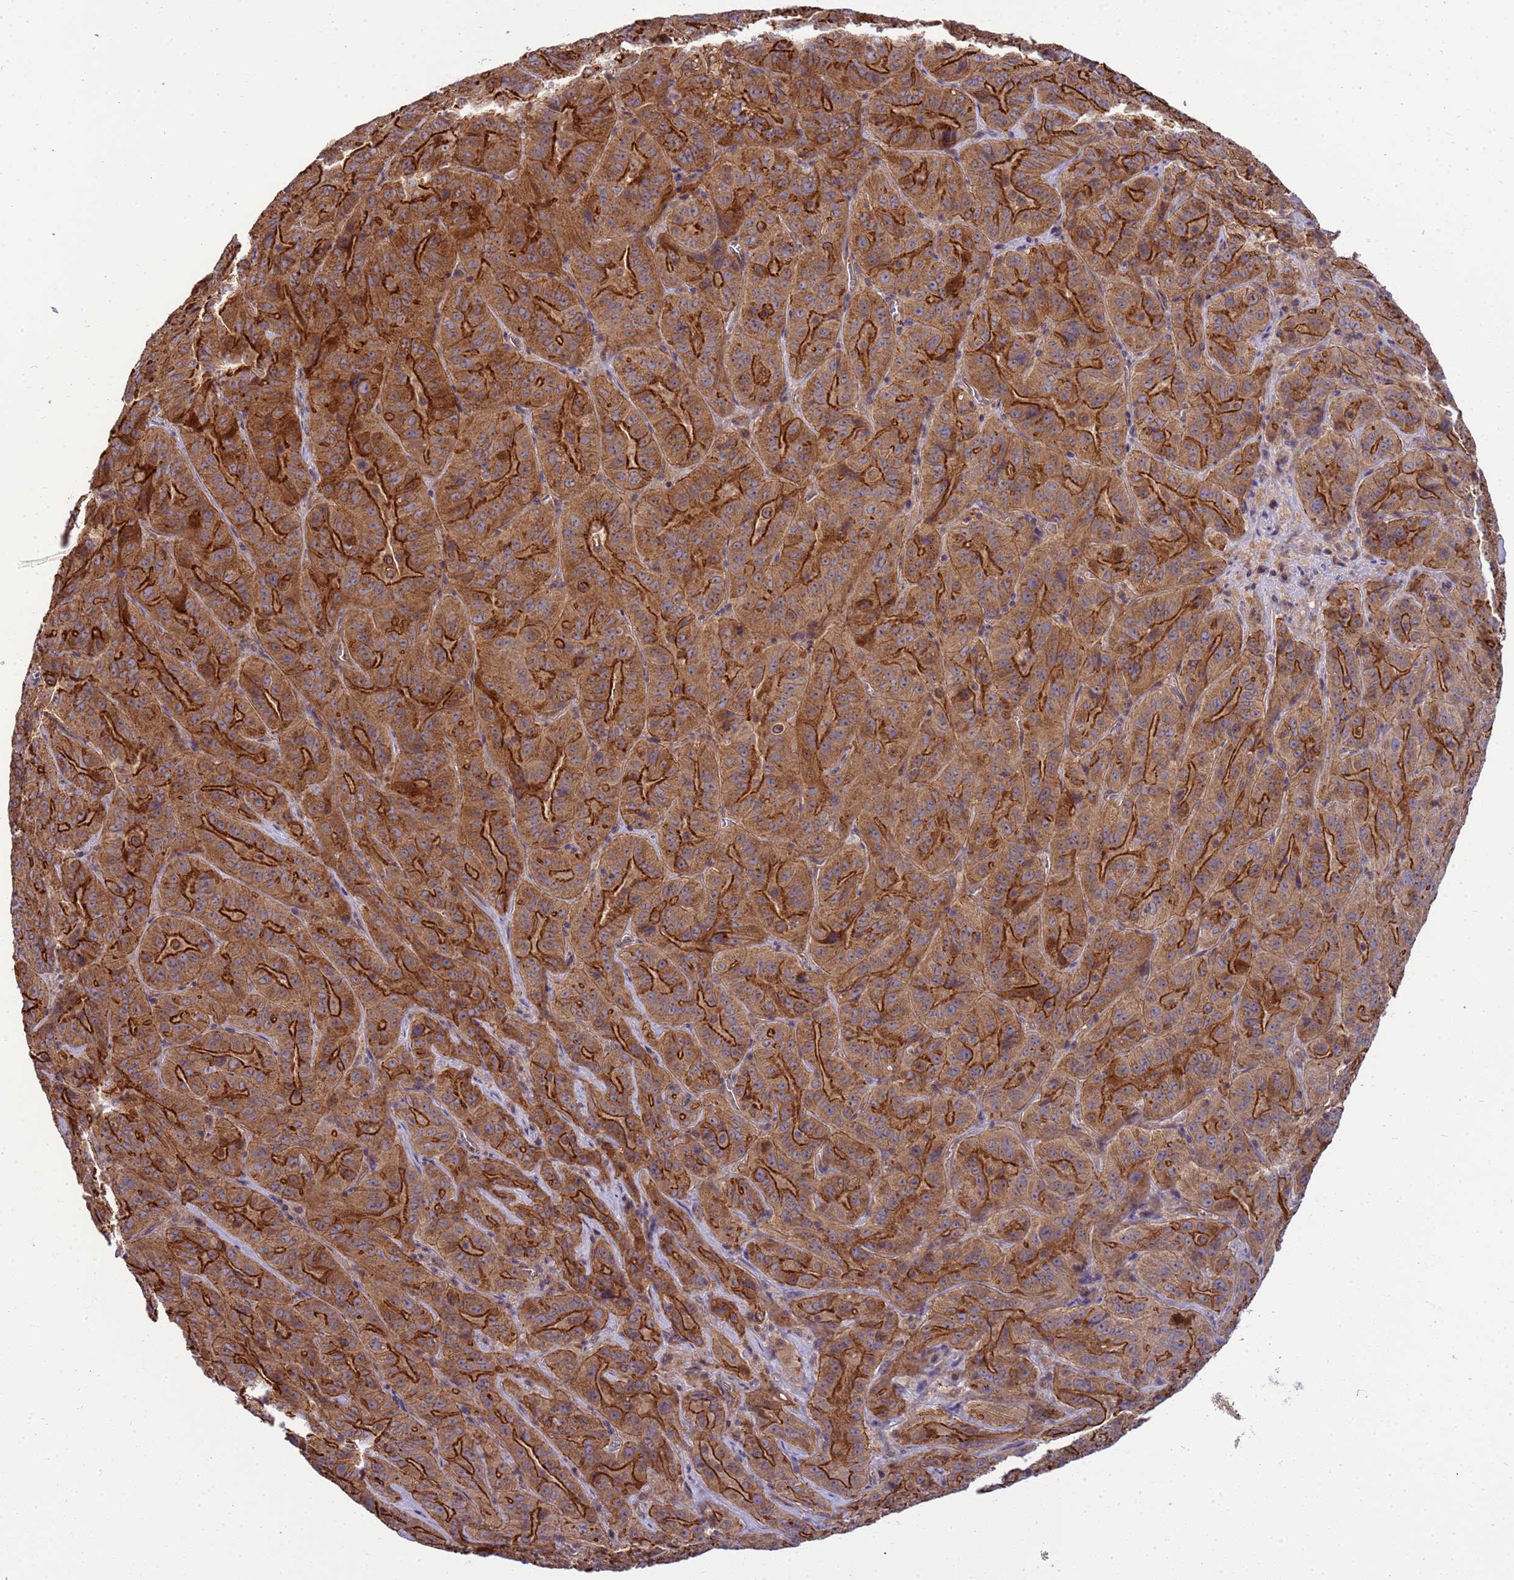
{"staining": {"intensity": "strong", "quantity": ">75%", "location": "cytoplasmic/membranous"}, "tissue": "pancreatic cancer", "cell_type": "Tumor cells", "image_type": "cancer", "snomed": [{"axis": "morphology", "description": "Adenocarcinoma, NOS"}, {"axis": "topography", "description": "Pancreas"}], "caption": "Strong cytoplasmic/membranous positivity for a protein is seen in approximately >75% of tumor cells of pancreatic adenocarcinoma using IHC.", "gene": "SMCO3", "patient": {"sex": "male", "age": 63}}